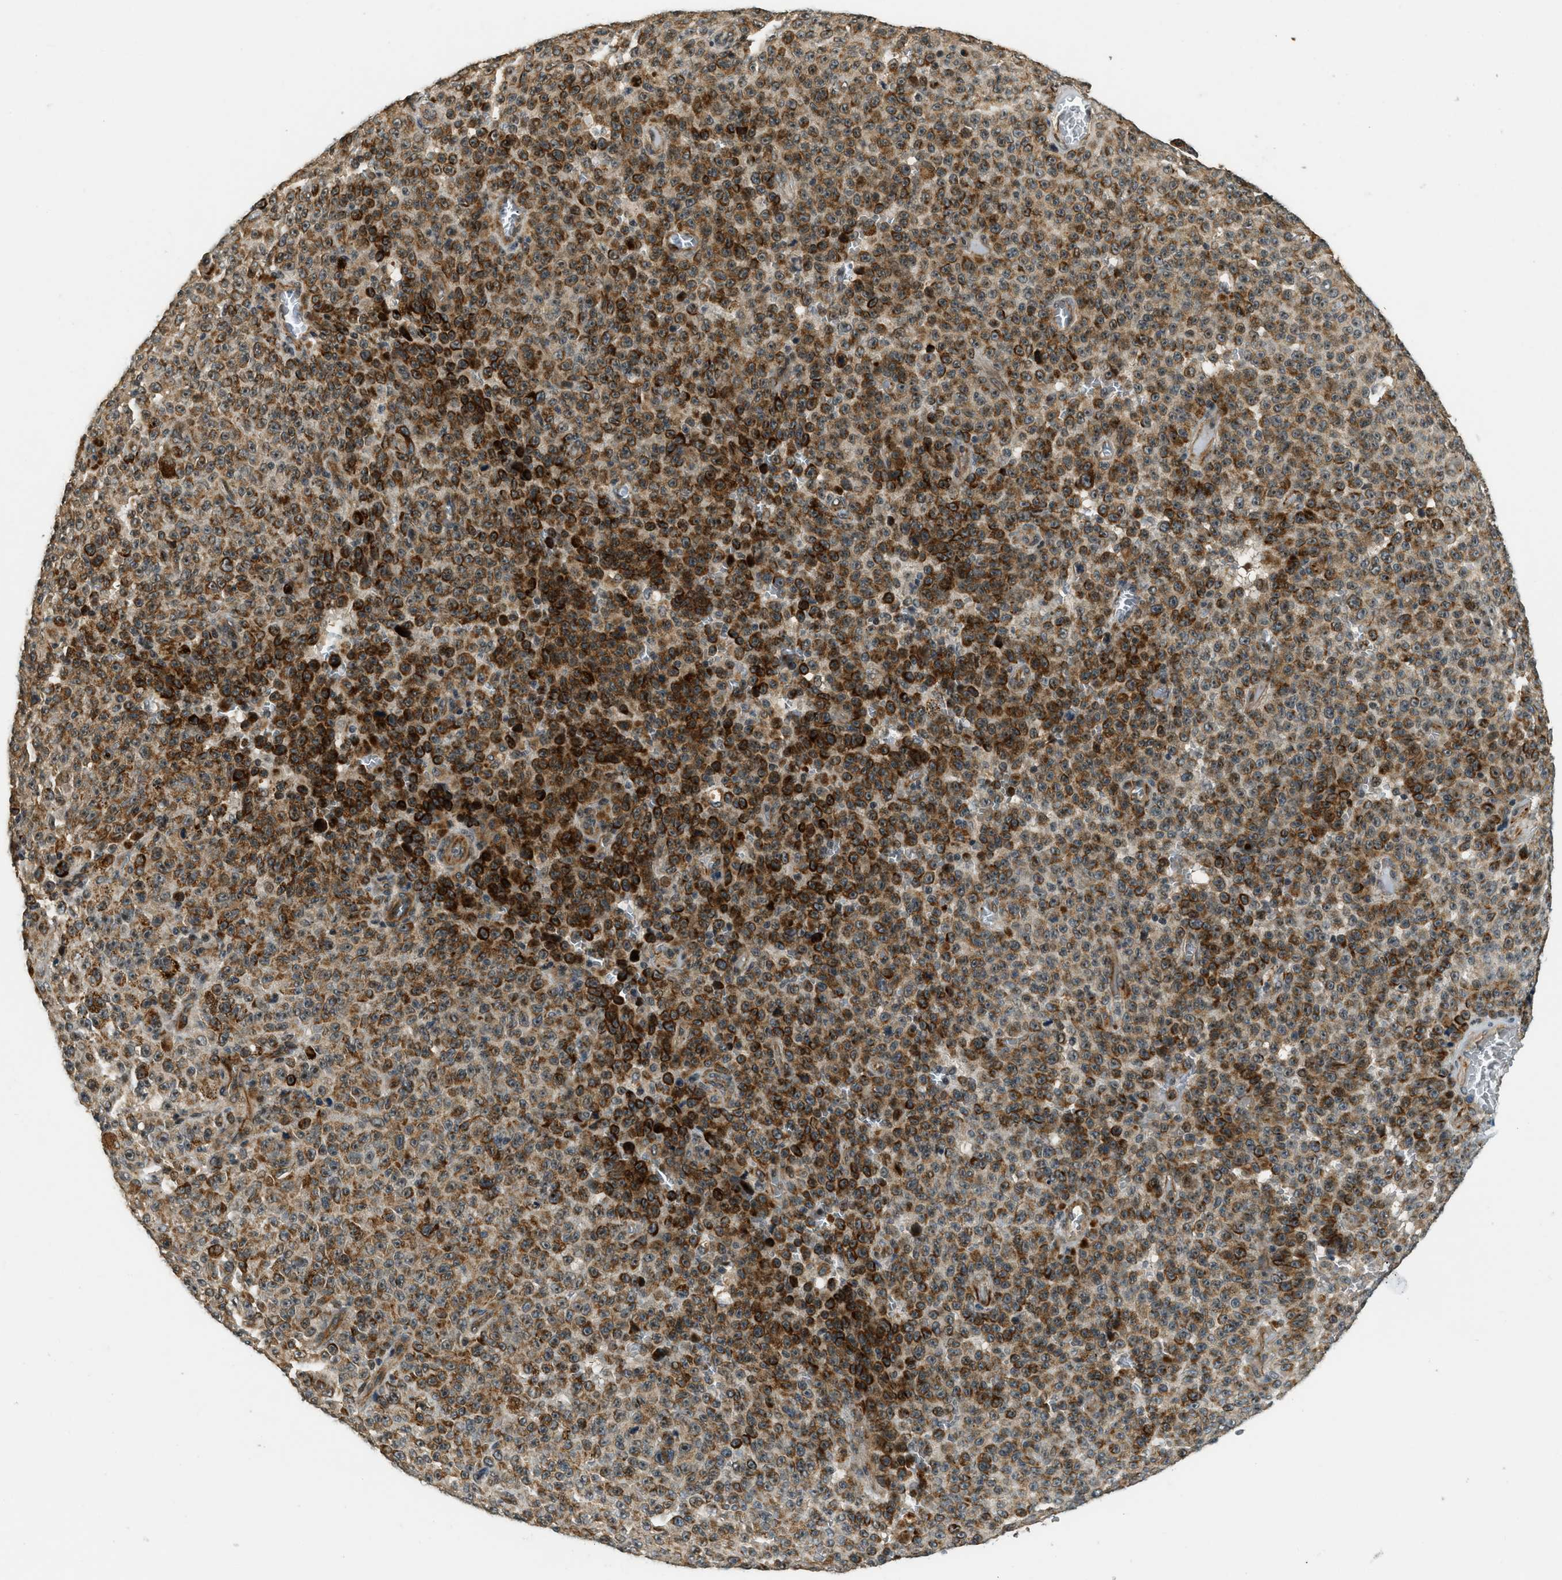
{"staining": {"intensity": "strong", "quantity": ">75%", "location": "cytoplasmic/membranous"}, "tissue": "melanoma", "cell_type": "Tumor cells", "image_type": "cancer", "snomed": [{"axis": "morphology", "description": "Malignant melanoma, NOS"}, {"axis": "topography", "description": "Skin"}], "caption": "High-magnification brightfield microscopy of melanoma stained with DAB (brown) and counterstained with hematoxylin (blue). tumor cells exhibit strong cytoplasmic/membranous staining is present in approximately>75% of cells.", "gene": "MED21", "patient": {"sex": "female", "age": 82}}